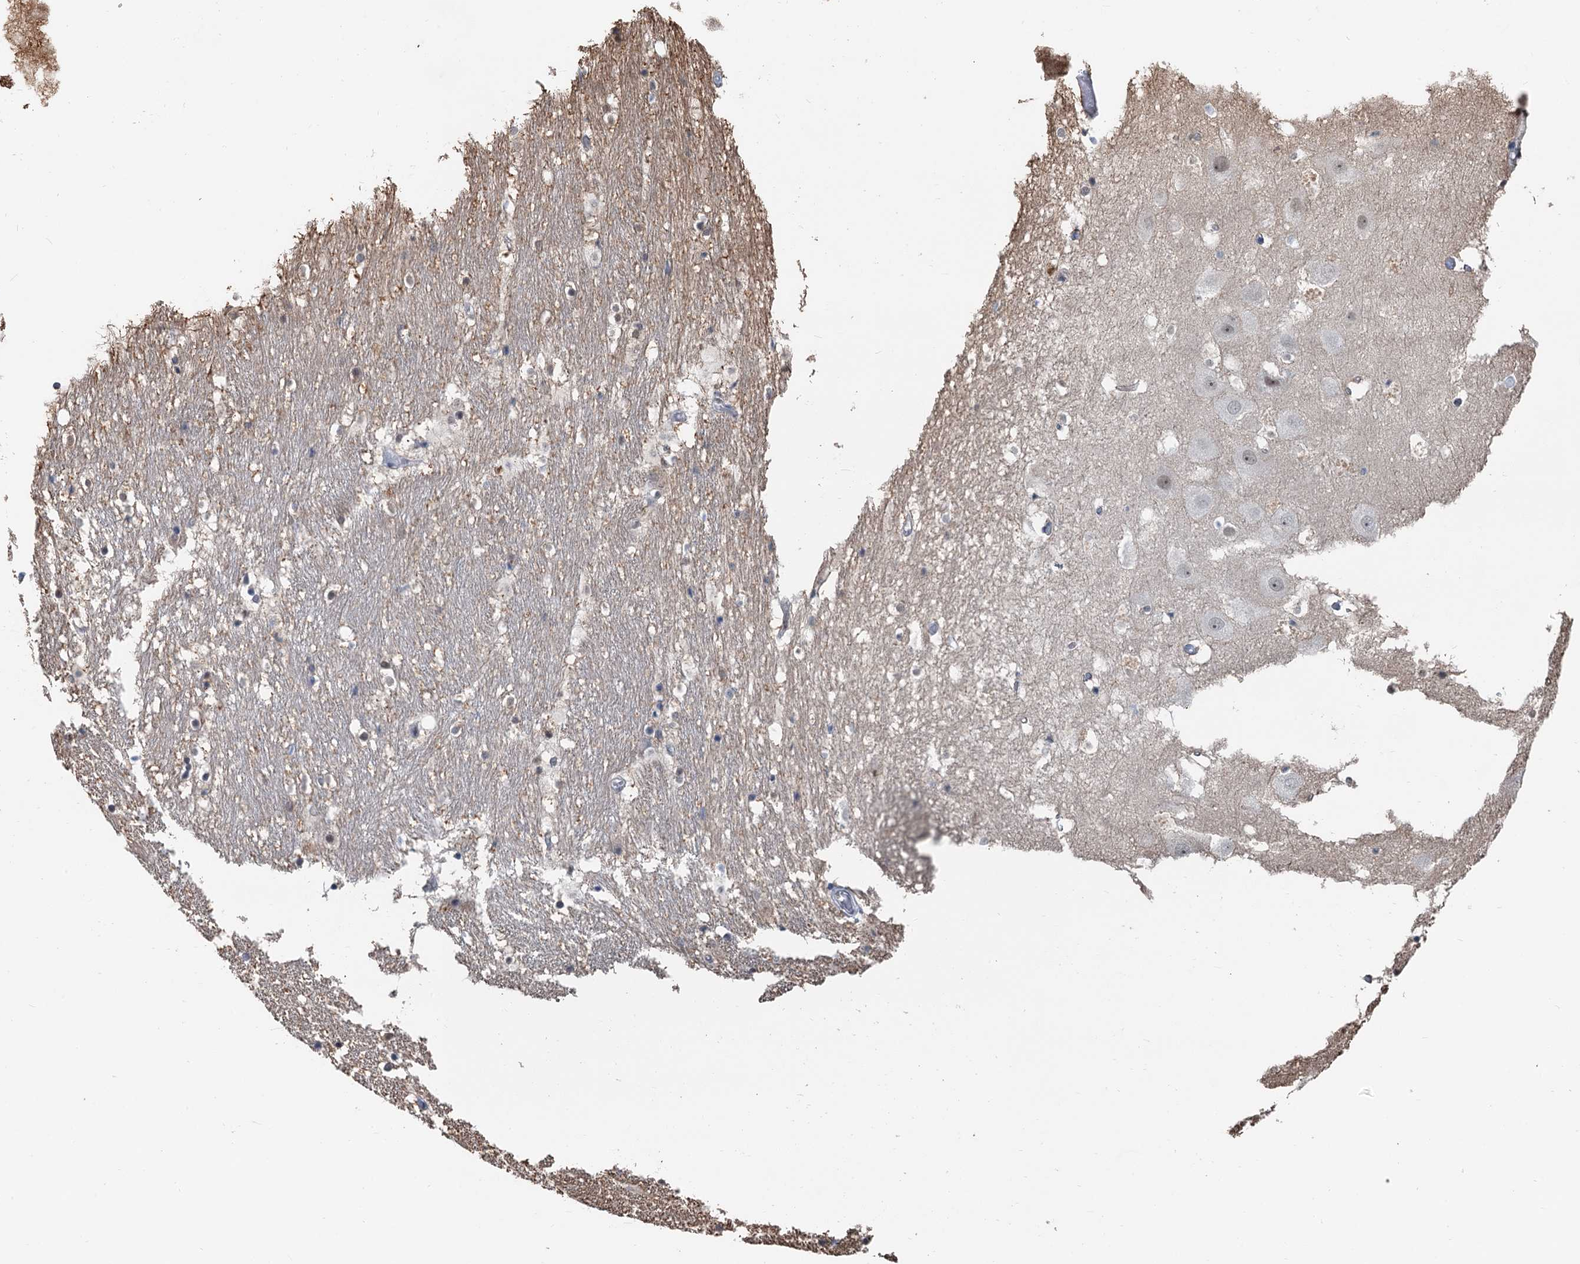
{"staining": {"intensity": "moderate", "quantity": "<25%", "location": "nuclear"}, "tissue": "hippocampus", "cell_type": "Glial cells", "image_type": "normal", "snomed": [{"axis": "morphology", "description": "Normal tissue, NOS"}, {"axis": "topography", "description": "Hippocampus"}], "caption": "Glial cells reveal low levels of moderate nuclear expression in approximately <25% of cells in benign human hippocampus.", "gene": "CFDP1", "patient": {"sex": "female", "age": 52}}